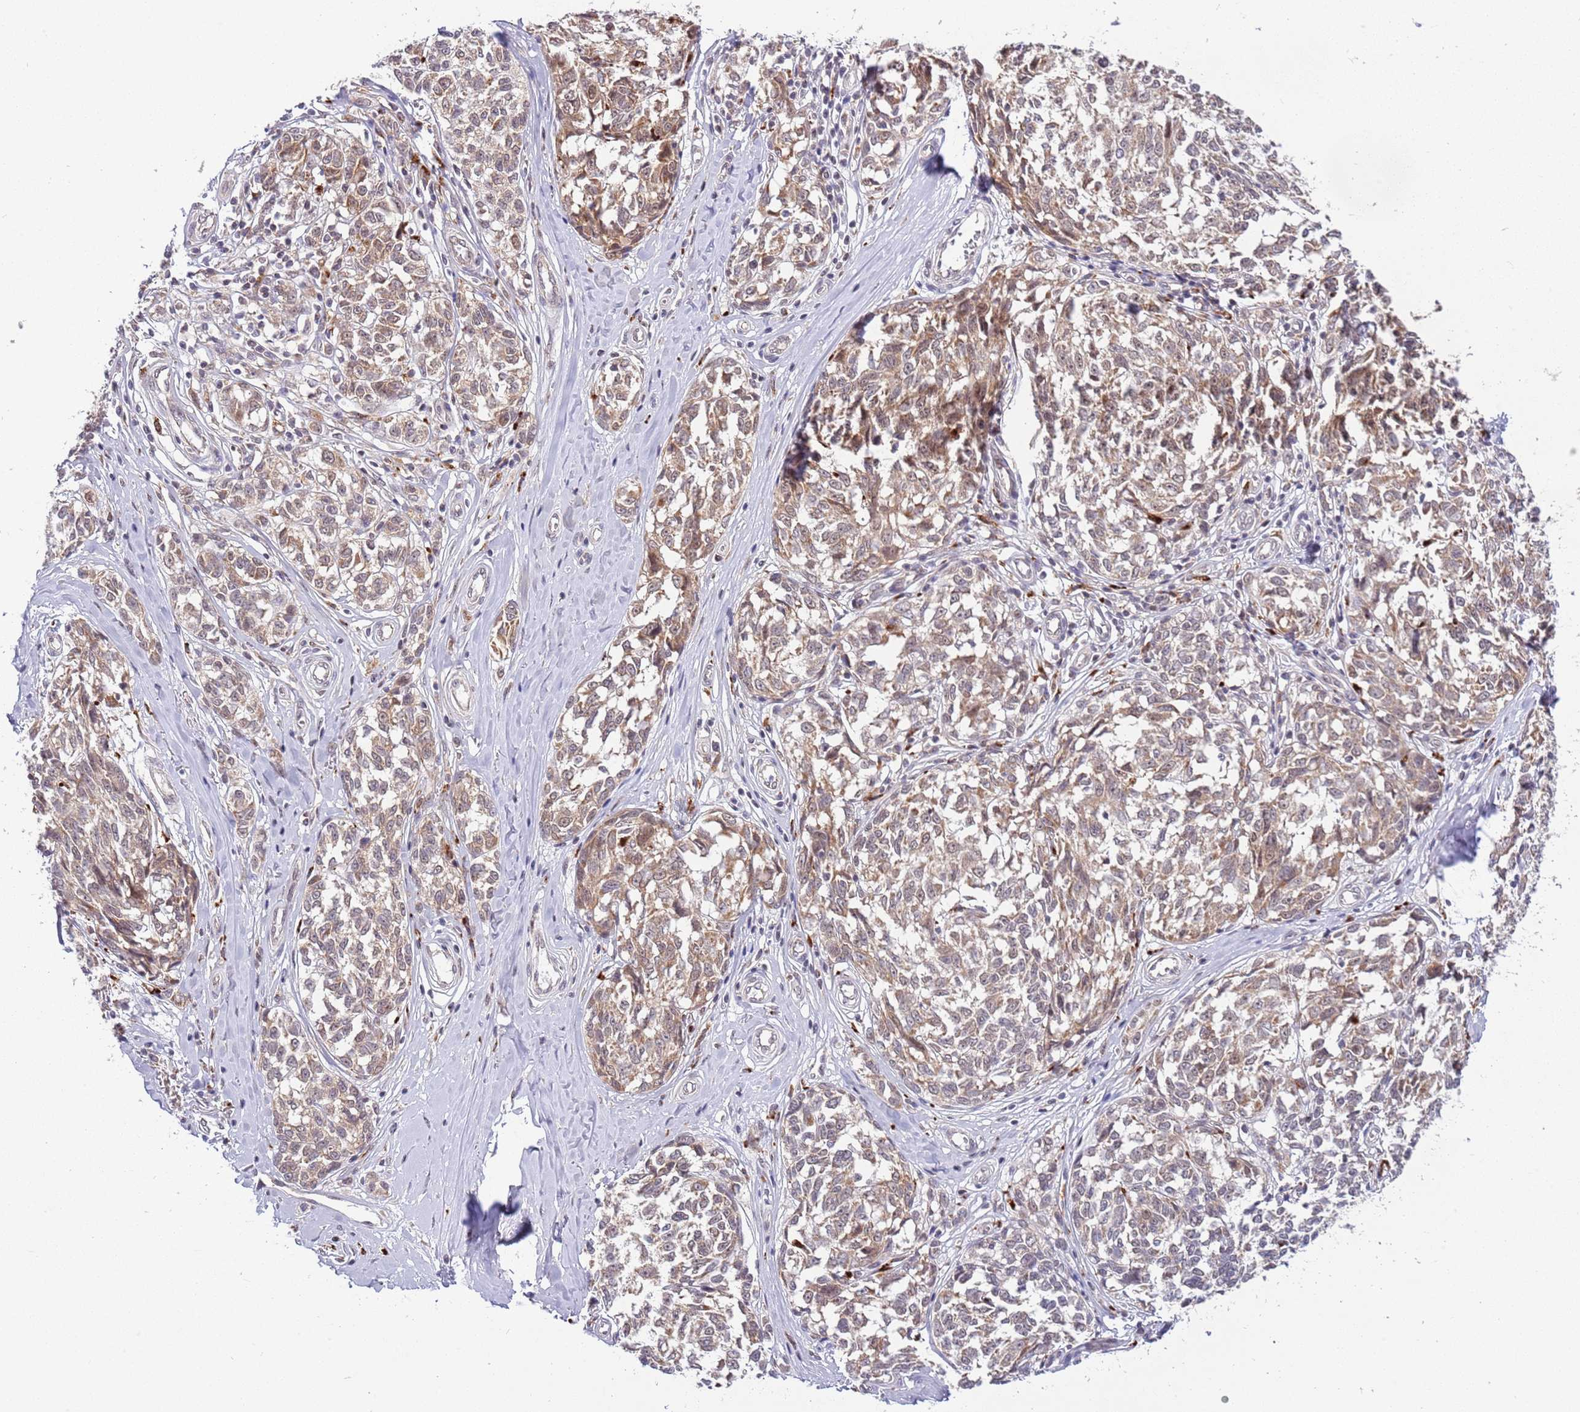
{"staining": {"intensity": "moderate", "quantity": ">75%", "location": "cytoplasmic/membranous"}, "tissue": "melanoma", "cell_type": "Tumor cells", "image_type": "cancer", "snomed": [{"axis": "morphology", "description": "Normal tissue, NOS"}, {"axis": "morphology", "description": "Malignant melanoma, NOS"}, {"axis": "topography", "description": "Skin"}], "caption": "Human melanoma stained with a brown dye displays moderate cytoplasmic/membranous positive positivity in approximately >75% of tumor cells.", "gene": "TRIM27", "patient": {"sex": "female", "age": 64}}